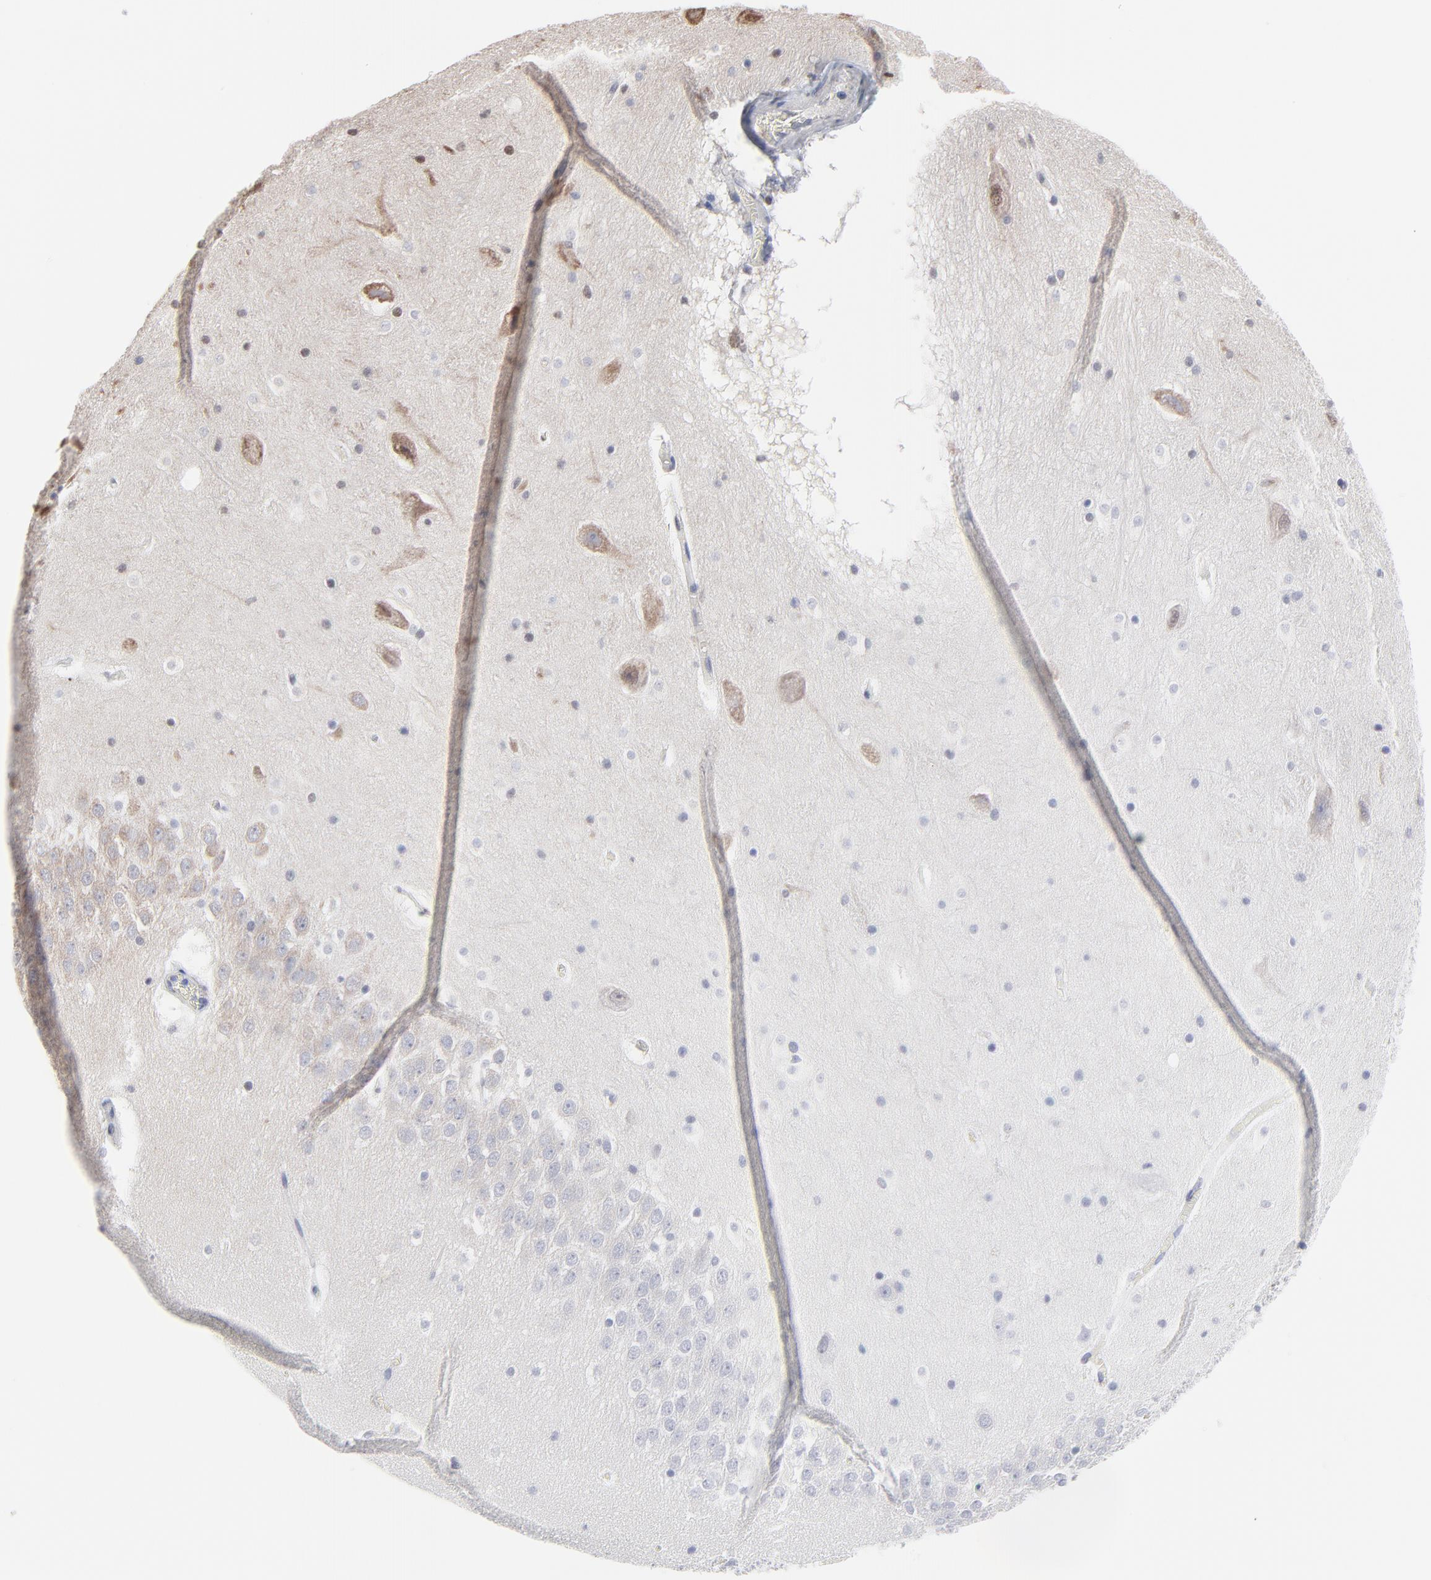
{"staining": {"intensity": "weak", "quantity": "<25%", "location": "cytoplasmic/membranous"}, "tissue": "hippocampus", "cell_type": "Glial cells", "image_type": "normal", "snomed": [{"axis": "morphology", "description": "Normal tissue, NOS"}, {"axis": "topography", "description": "Hippocampus"}], "caption": "The photomicrograph reveals no staining of glial cells in unremarkable hippocampus.", "gene": "CHM", "patient": {"sex": "male", "age": 45}}